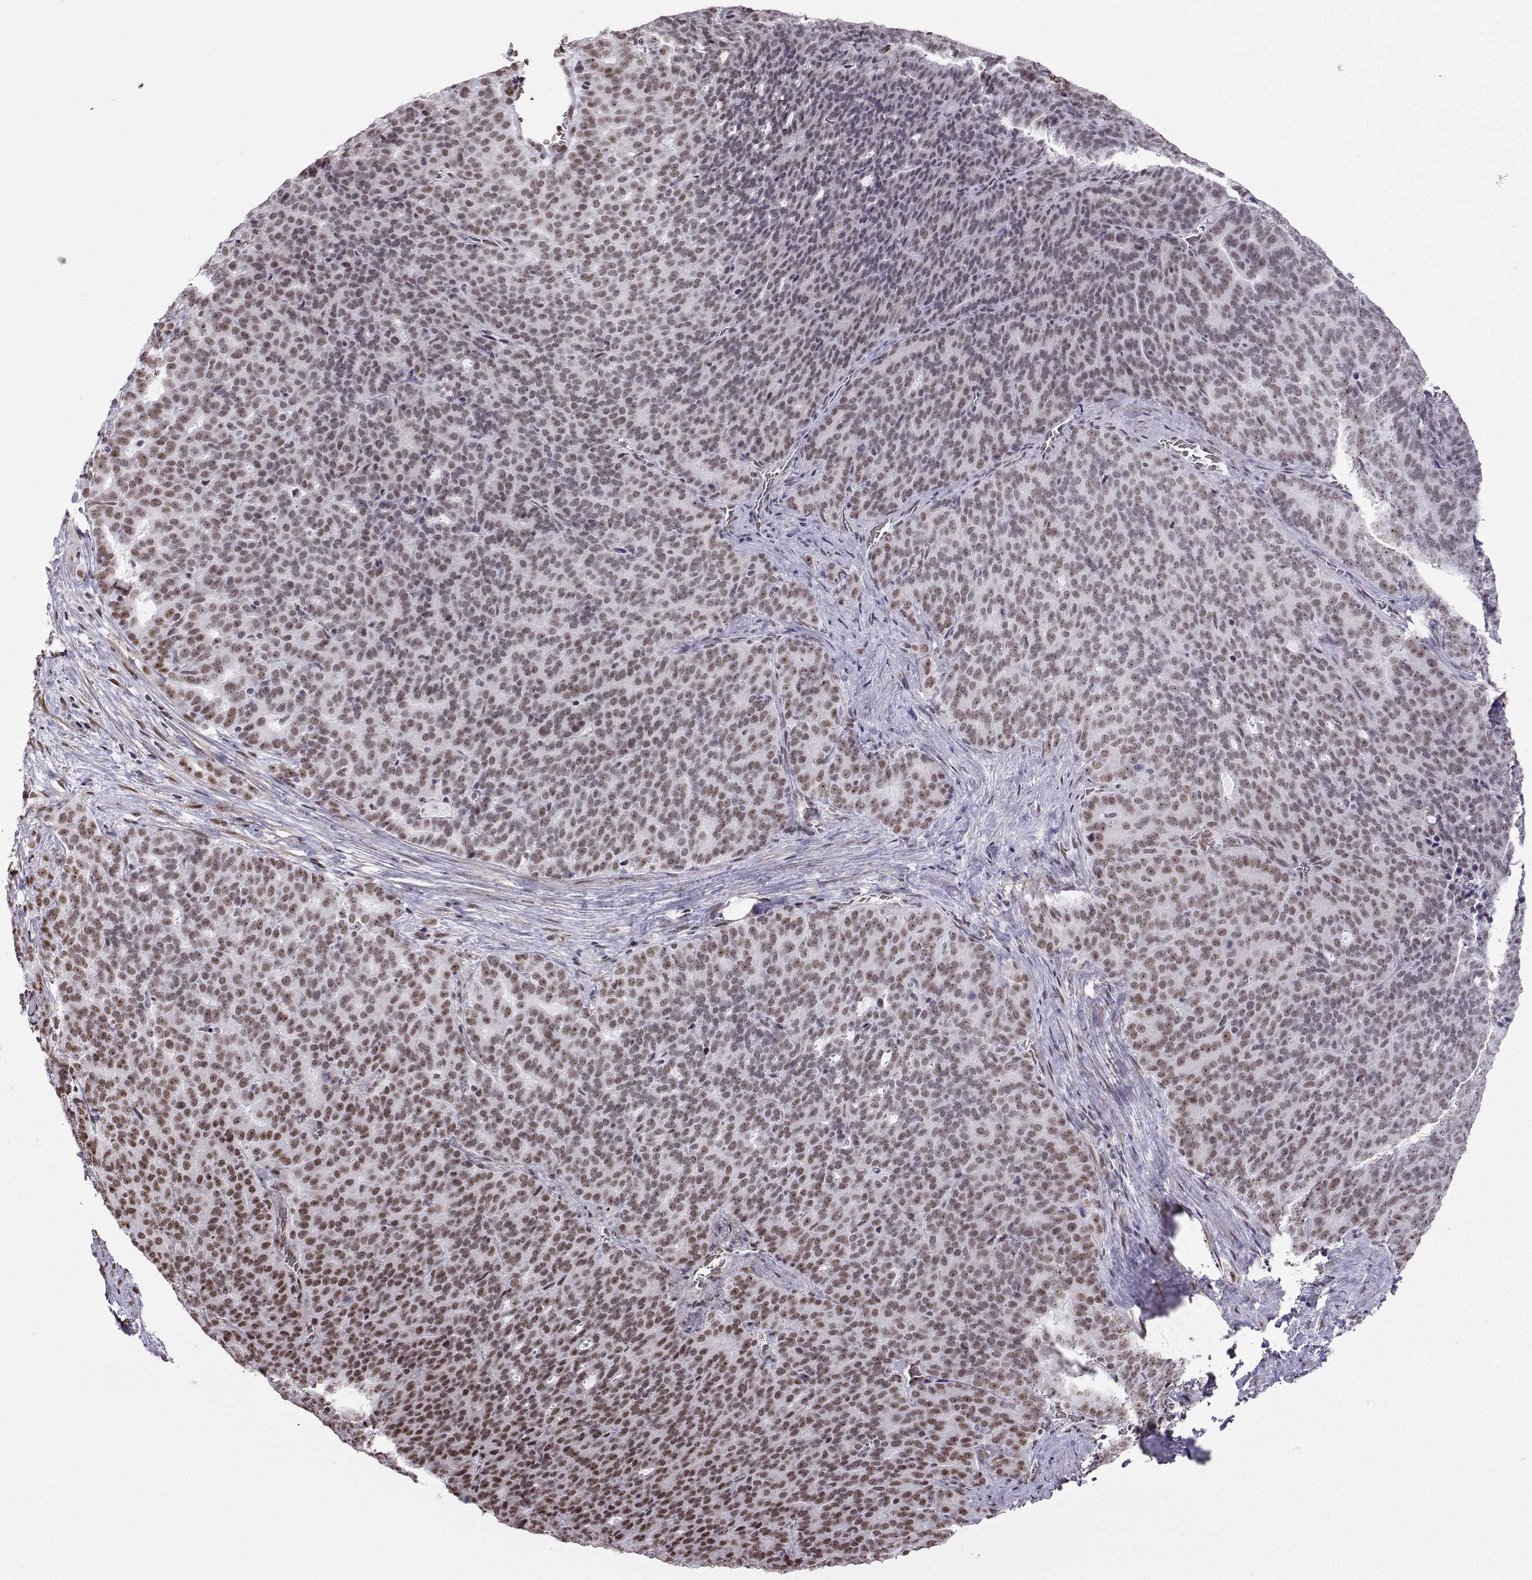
{"staining": {"intensity": "weak", "quantity": ">75%", "location": "nuclear"}, "tissue": "liver cancer", "cell_type": "Tumor cells", "image_type": "cancer", "snomed": [{"axis": "morphology", "description": "Cholangiocarcinoma"}, {"axis": "topography", "description": "Liver"}], "caption": "High-power microscopy captured an immunohistochemistry micrograph of liver cholangiocarcinoma, revealing weak nuclear staining in approximately >75% of tumor cells.", "gene": "CCNK", "patient": {"sex": "female", "age": 47}}